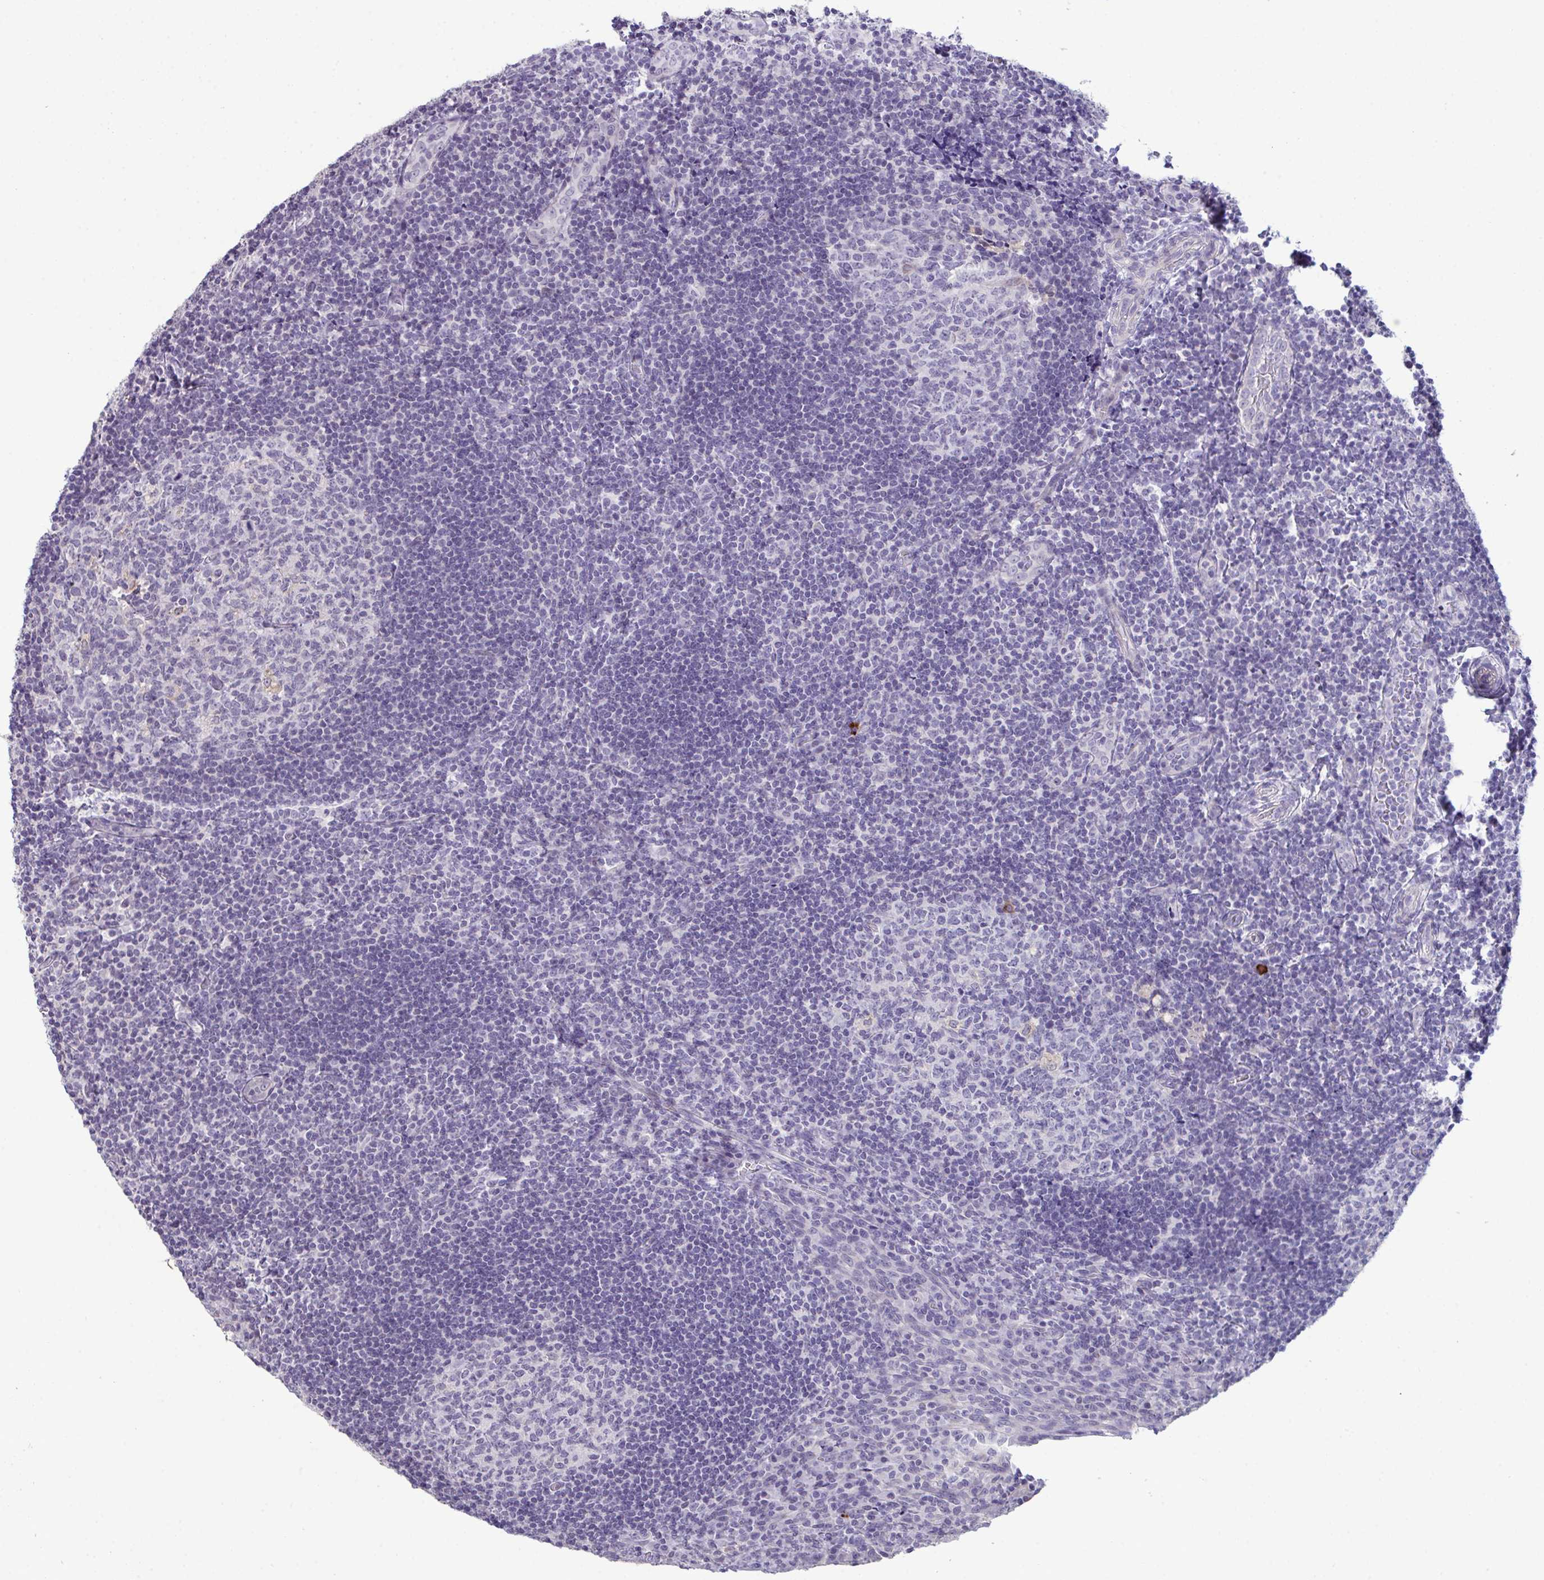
{"staining": {"intensity": "negative", "quantity": "none", "location": "none"}, "tissue": "tonsil", "cell_type": "Germinal center cells", "image_type": "normal", "snomed": [{"axis": "morphology", "description": "Normal tissue, NOS"}, {"axis": "topography", "description": "Tonsil"}], "caption": "This is an IHC image of normal human tonsil. There is no staining in germinal center cells.", "gene": "ATP6V0D2", "patient": {"sex": "male", "age": 17}}